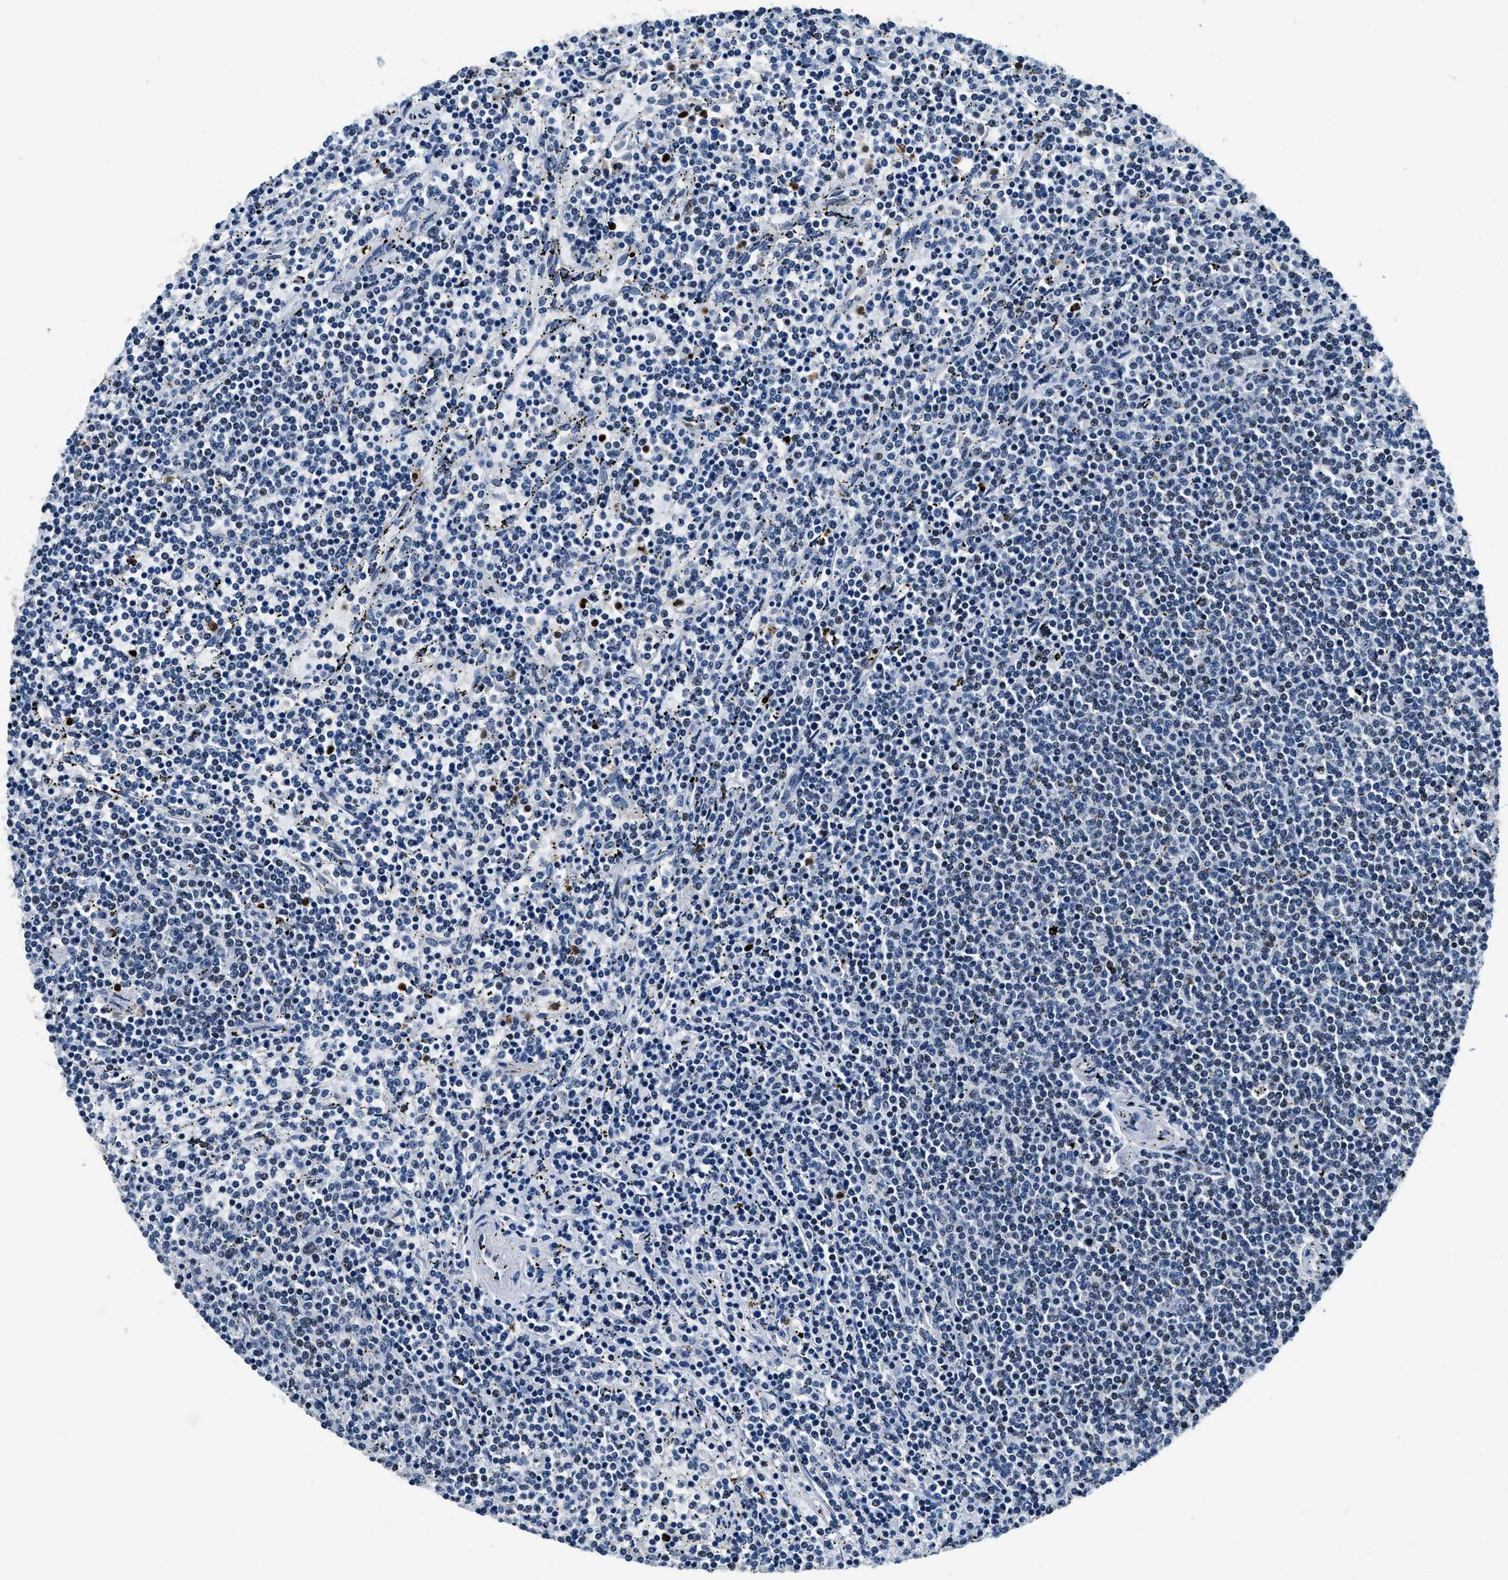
{"staining": {"intensity": "negative", "quantity": "none", "location": "none"}, "tissue": "lymphoma", "cell_type": "Tumor cells", "image_type": "cancer", "snomed": [{"axis": "morphology", "description": "Malignant lymphoma, non-Hodgkin's type, Low grade"}, {"axis": "topography", "description": "Spleen"}], "caption": "The image reveals no staining of tumor cells in low-grade malignant lymphoma, non-Hodgkin's type.", "gene": "ZC3HC1", "patient": {"sex": "female", "age": 50}}